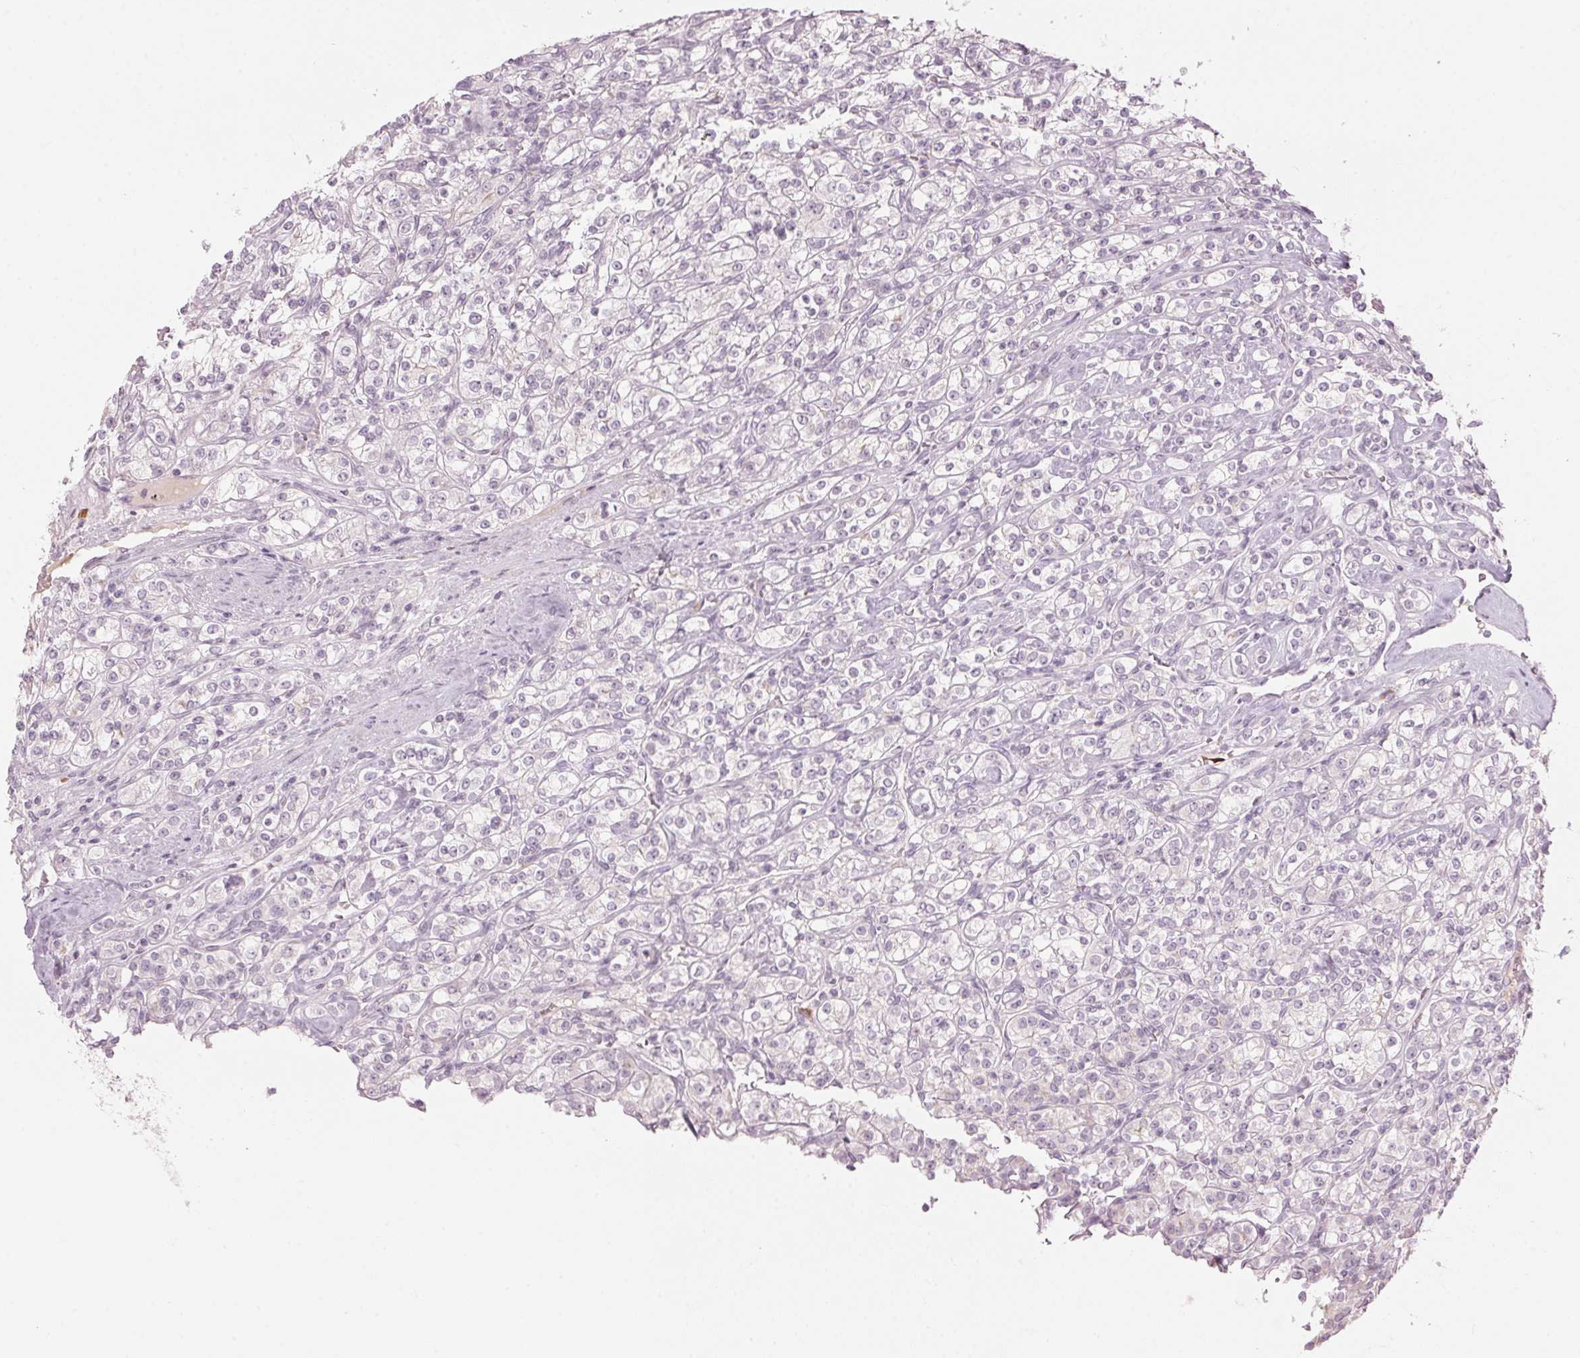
{"staining": {"intensity": "negative", "quantity": "none", "location": "none"}, "tissue": "renal cancer", "cell_type": "Tumor cells", "image_type": "cancer", "snomed": [{"axis": "morphology", "description": "Adenocarcinoma, NOS"}, {"axis": "topography", "description": "Kidney"}], "caption": "The micrograph reveals no significant staining in tumor cells of renal cancer (adenocarcinoma). Brightfield microscopy of immunohistochemistry stained with DAB (brown) and hematoxylin (blue), captured at high magnification.", "gene": "SCTR", "patient": {"sex": "male", "age": 77}}